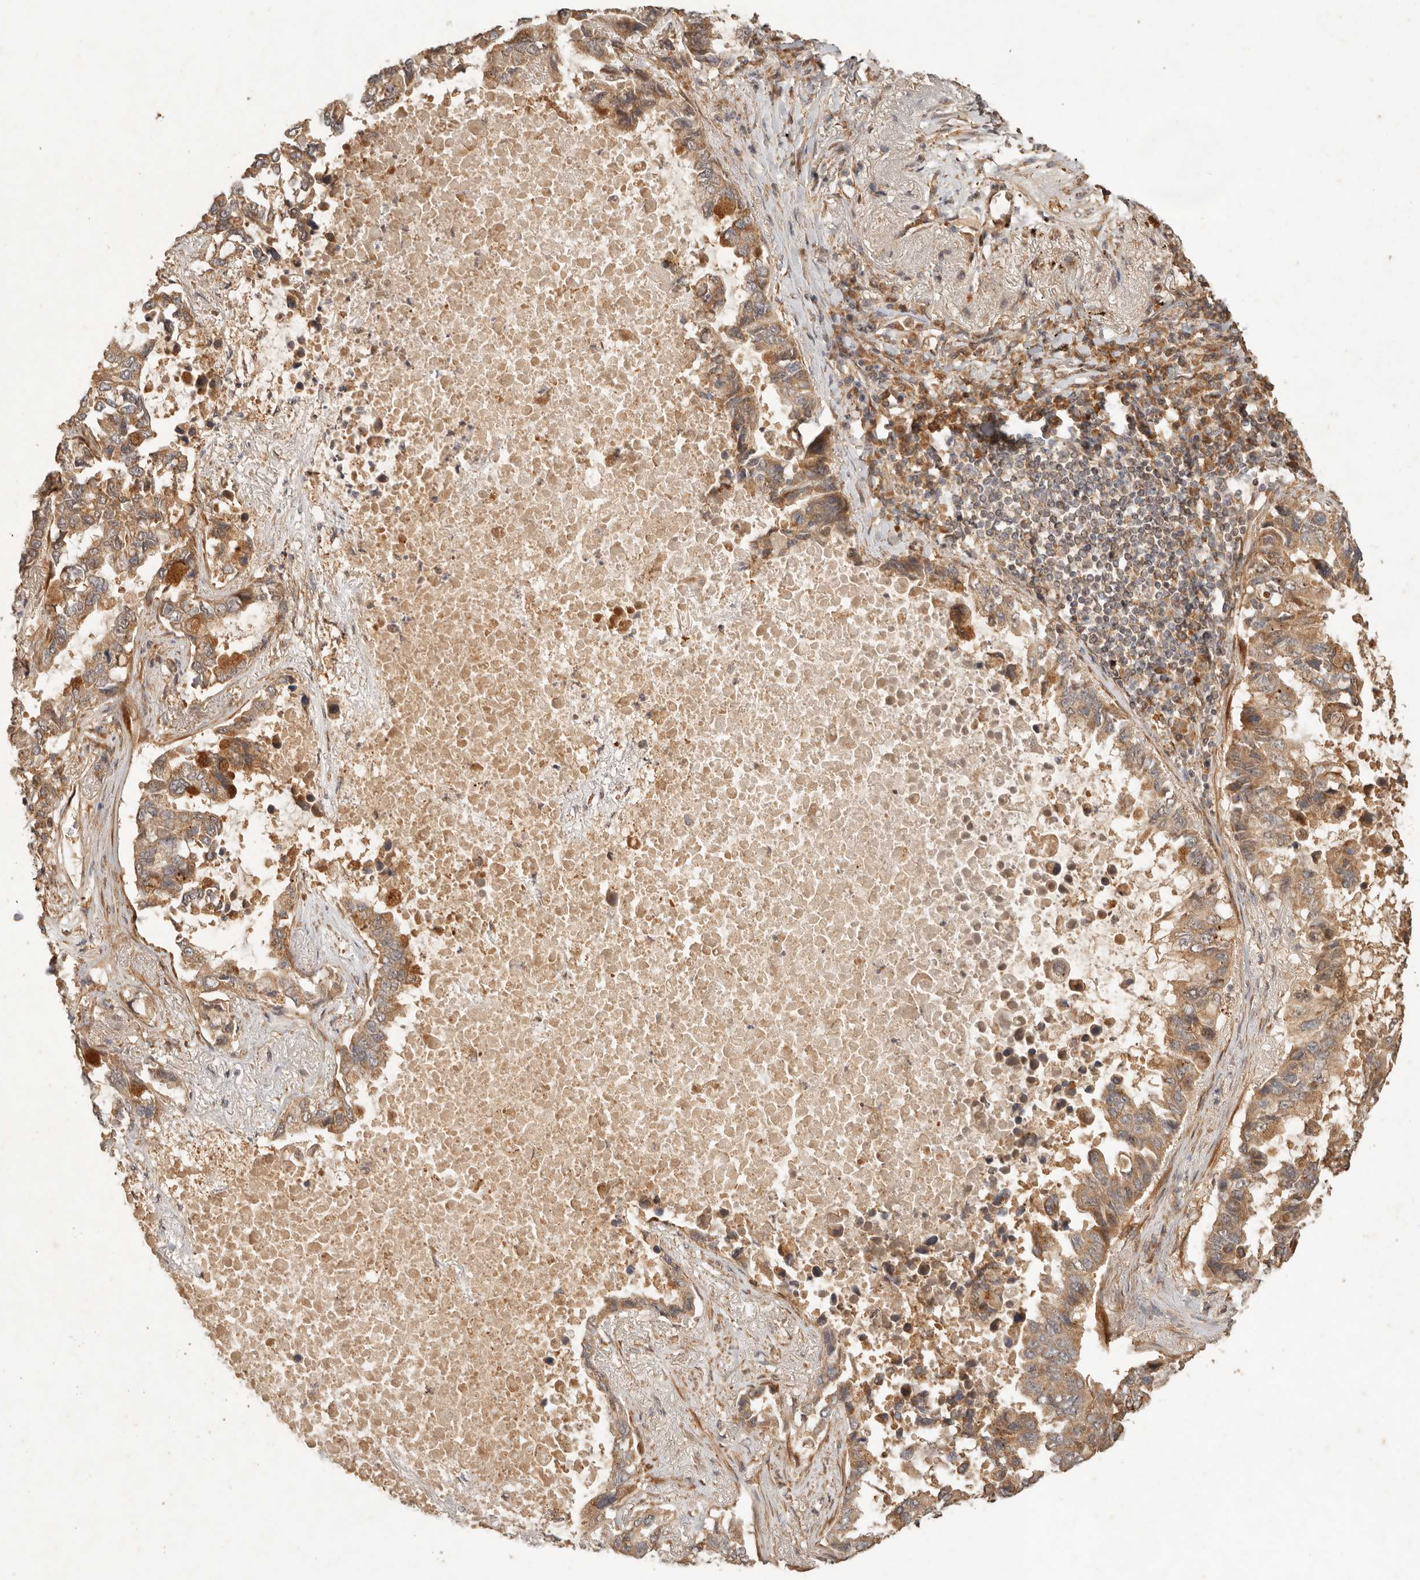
{"staining": {"intensity": "moderate", "quantity": ">75%", "location": "cytoplasmic/membranous"}, "tissue": "lung cancer", "cell_type": "Tumor cells", "image_type": "cancer", "snomed": [{"axis": "morphology", "description": "Adenocarcinoma, NOS"}, {"axis": "topography", "description": "Lung"}], "caption": "IHC (DAB (3,3'-diaminobenzidine)) staining of human lung cancer shows moderate cytoplasmic/membranous protein expression in approximately >75% of tumor cells. The staining was performed using DAB (3,3'-diaminobenzidine), with brown indicating positive protein expression. Nuclei are stained blue with hematoxylin.", "gene": "CLEC4C", "patient": {"sex": "male", "age": 64}}